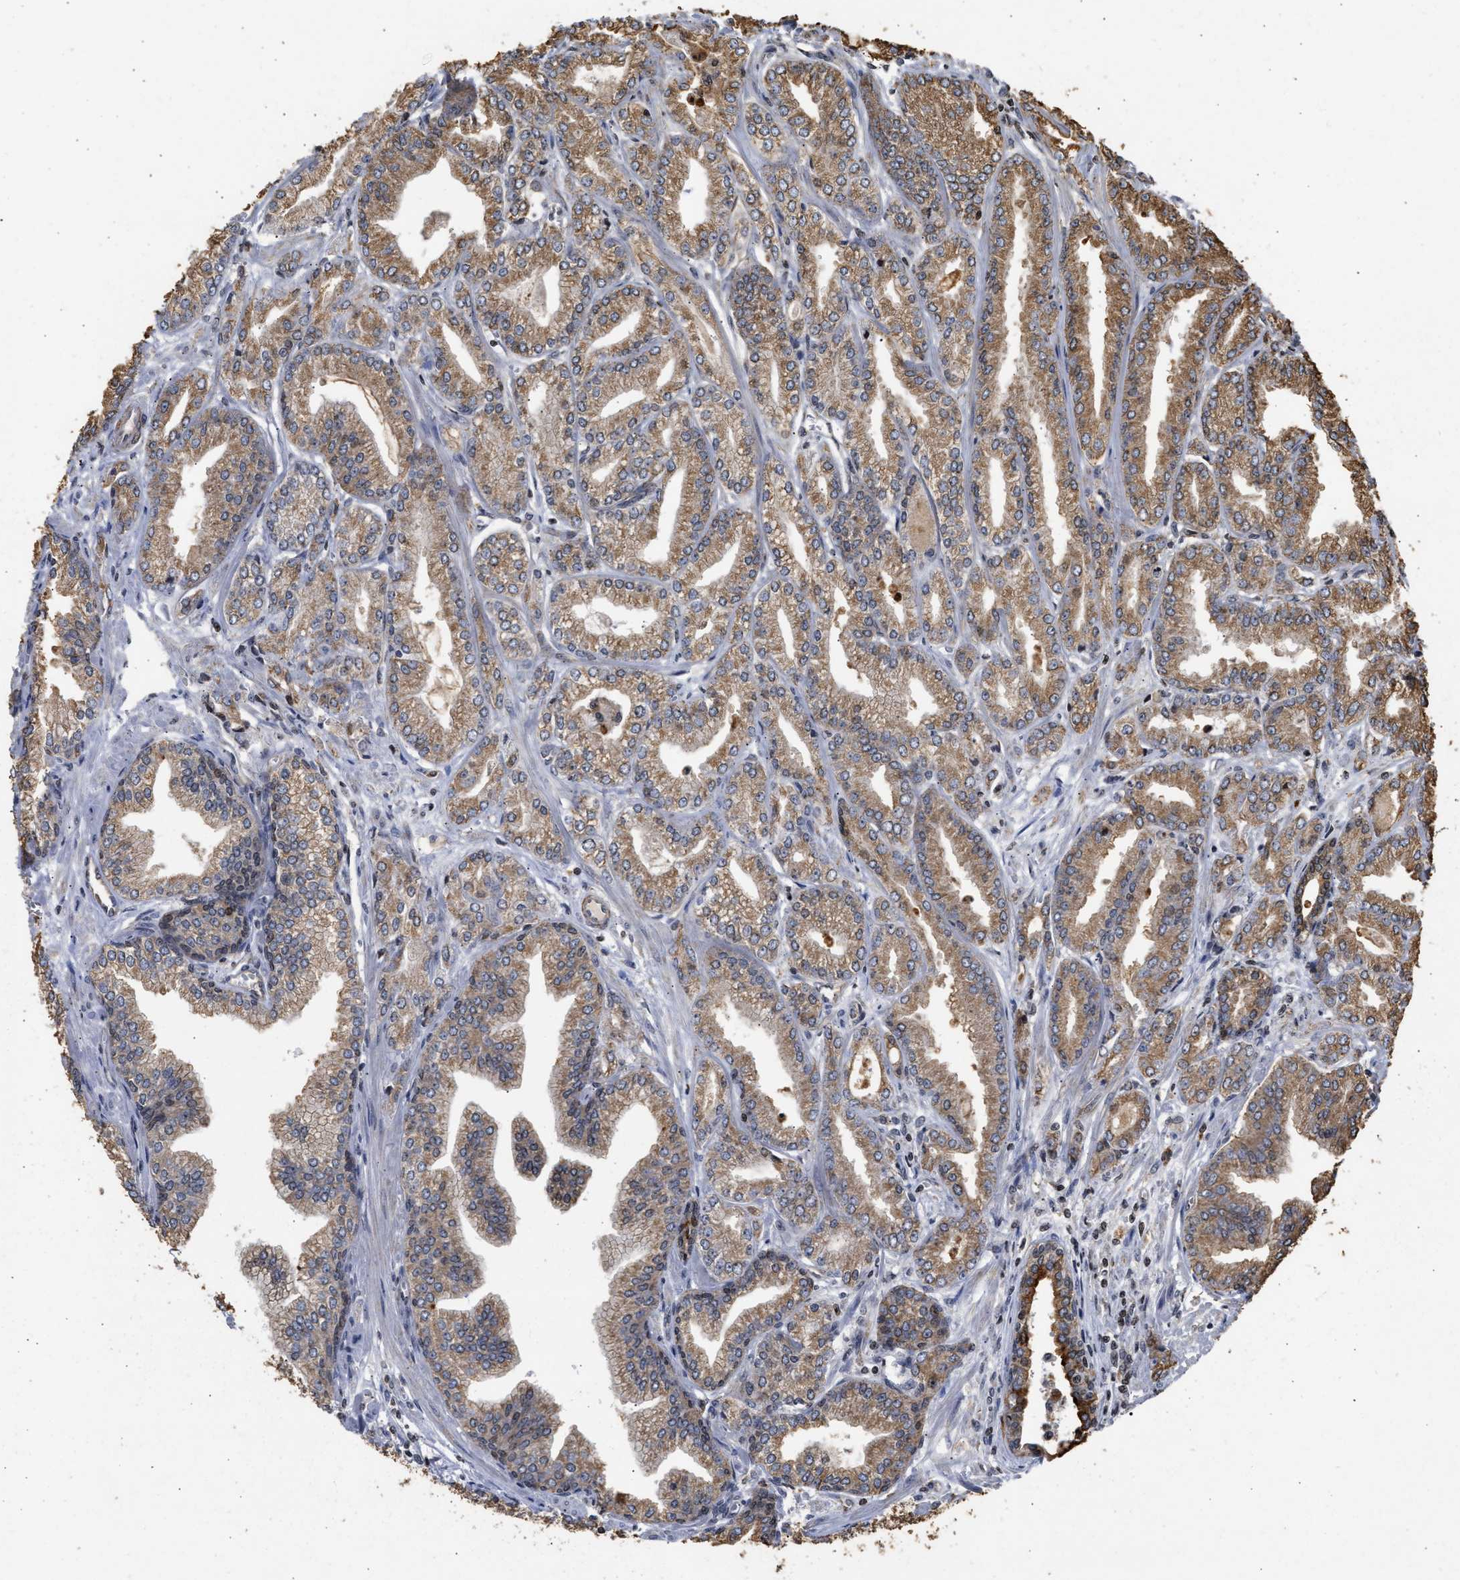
{"staining": {"intensity": "moderate", "quantity": ">75%", "location": "cytoplasmic/membranous"}, "tissue": "prostate cancer", "cell_type": "Tumor cells", "image_type": "cancer", "snomed": [{"axis": "morphology", "description": "Adenocarcinoma, Low grade"}, {"axis": "topography", "description": "Prostate"}], "caption": "Human prostate cancer stained for a protein (brown) shows moderate cytoplasmic/membranous positive staining in approximately >75% of tumor cells.", "gene": "ENSG00000142539", "patient": {"sex": "male", "age": 52}}